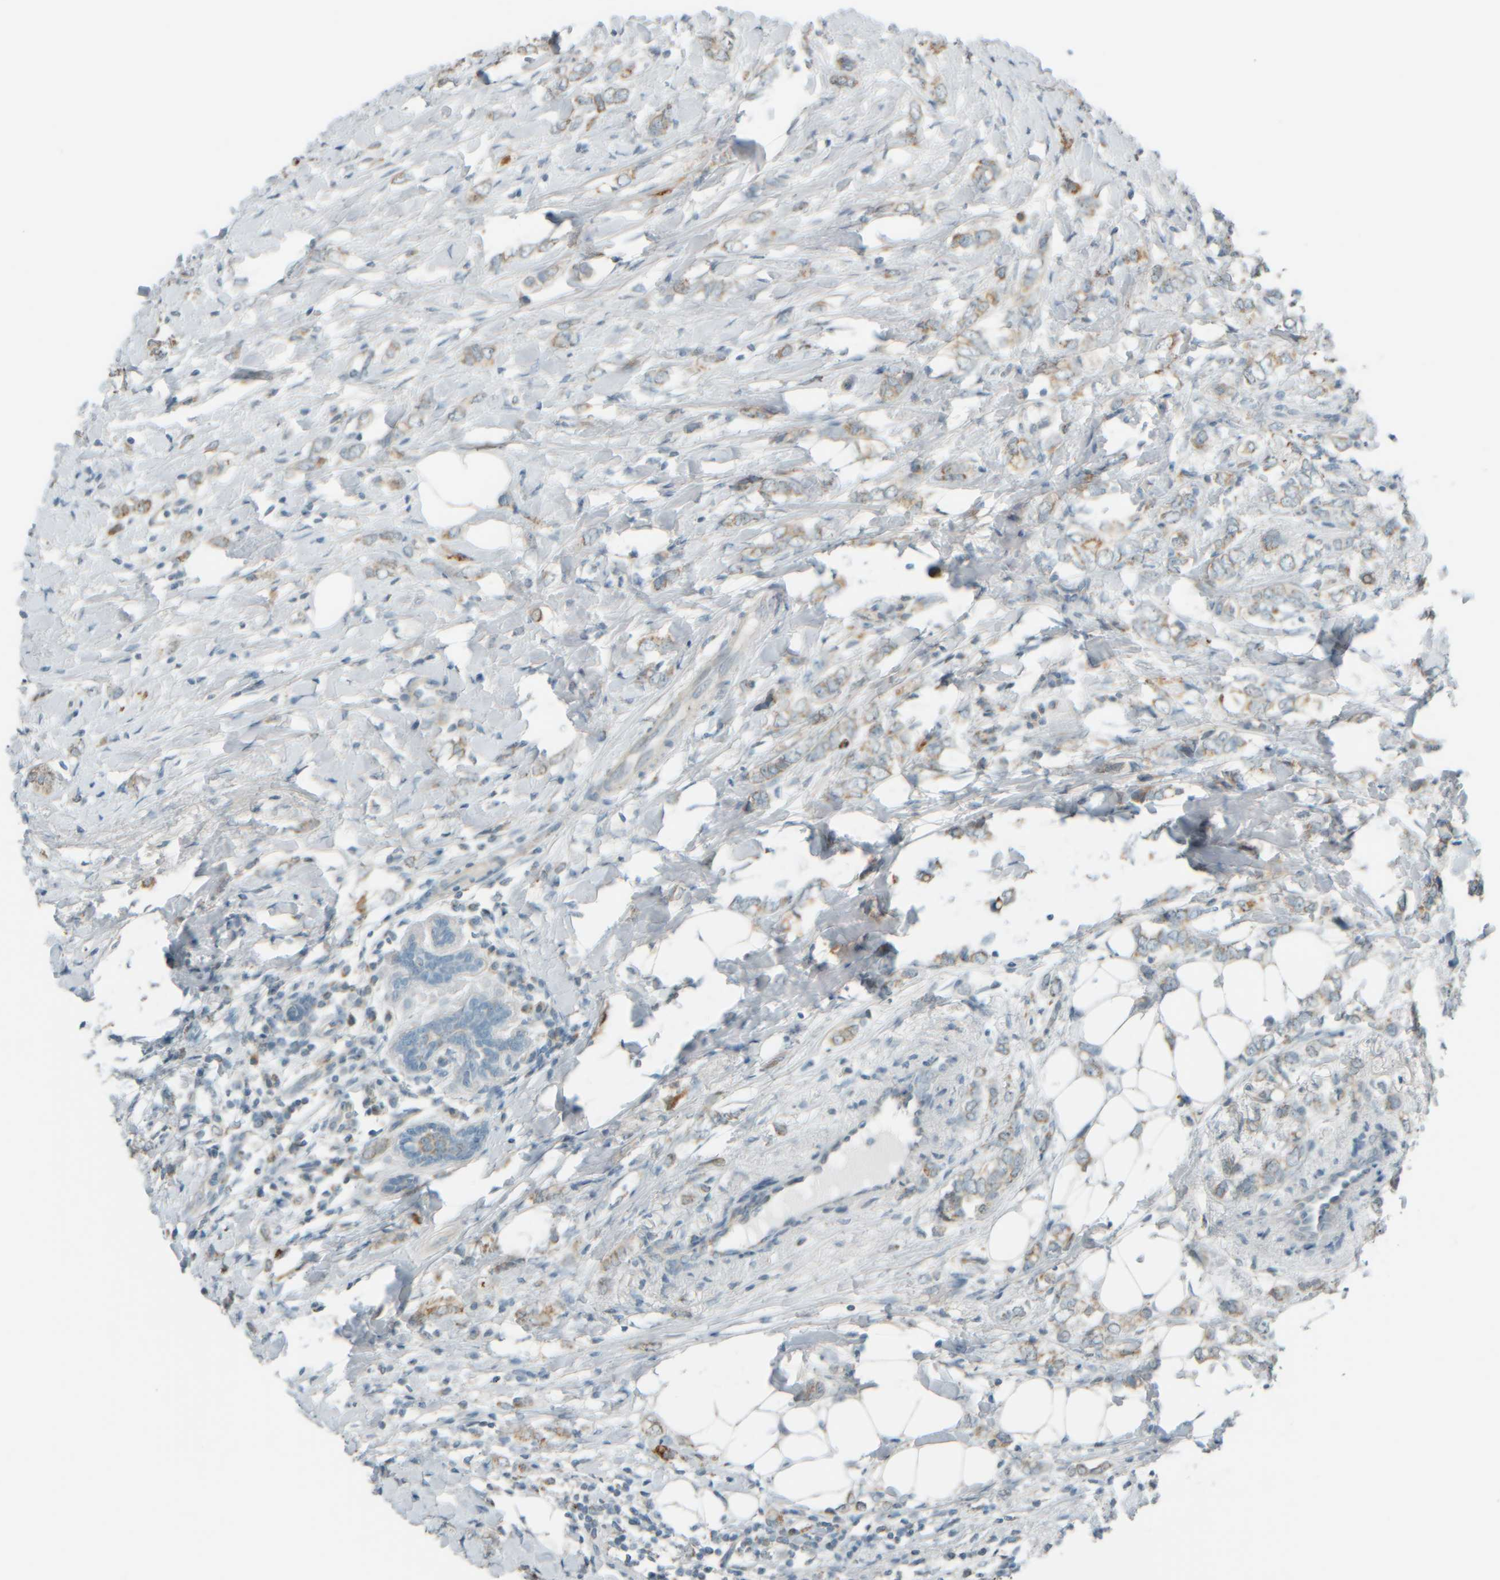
{"staining": {"intensity": "weak", "quantity": "25%-75%", "location": "cytoplasmic/membranous"}, "tissue": "breast cancer", "cell_type": "Tumor cells", "image_type": "cancer", "snomed": [{"axis": "morphology", "description": "Normal tissue, NOS"}, {"axis": "morphology", "description": "Lobular carcinoma"}, {"axis": "topography", "description": "Breast"}], "caption": "Protein expression by immunohistochemistry reveals weak cytoplasmic/membranous expression in approximately 25%-75% of tumor cells in breast cancer.", "gene": "PTGES3L-AARSD1", "patient": {"sex": "female", "age": 47}}